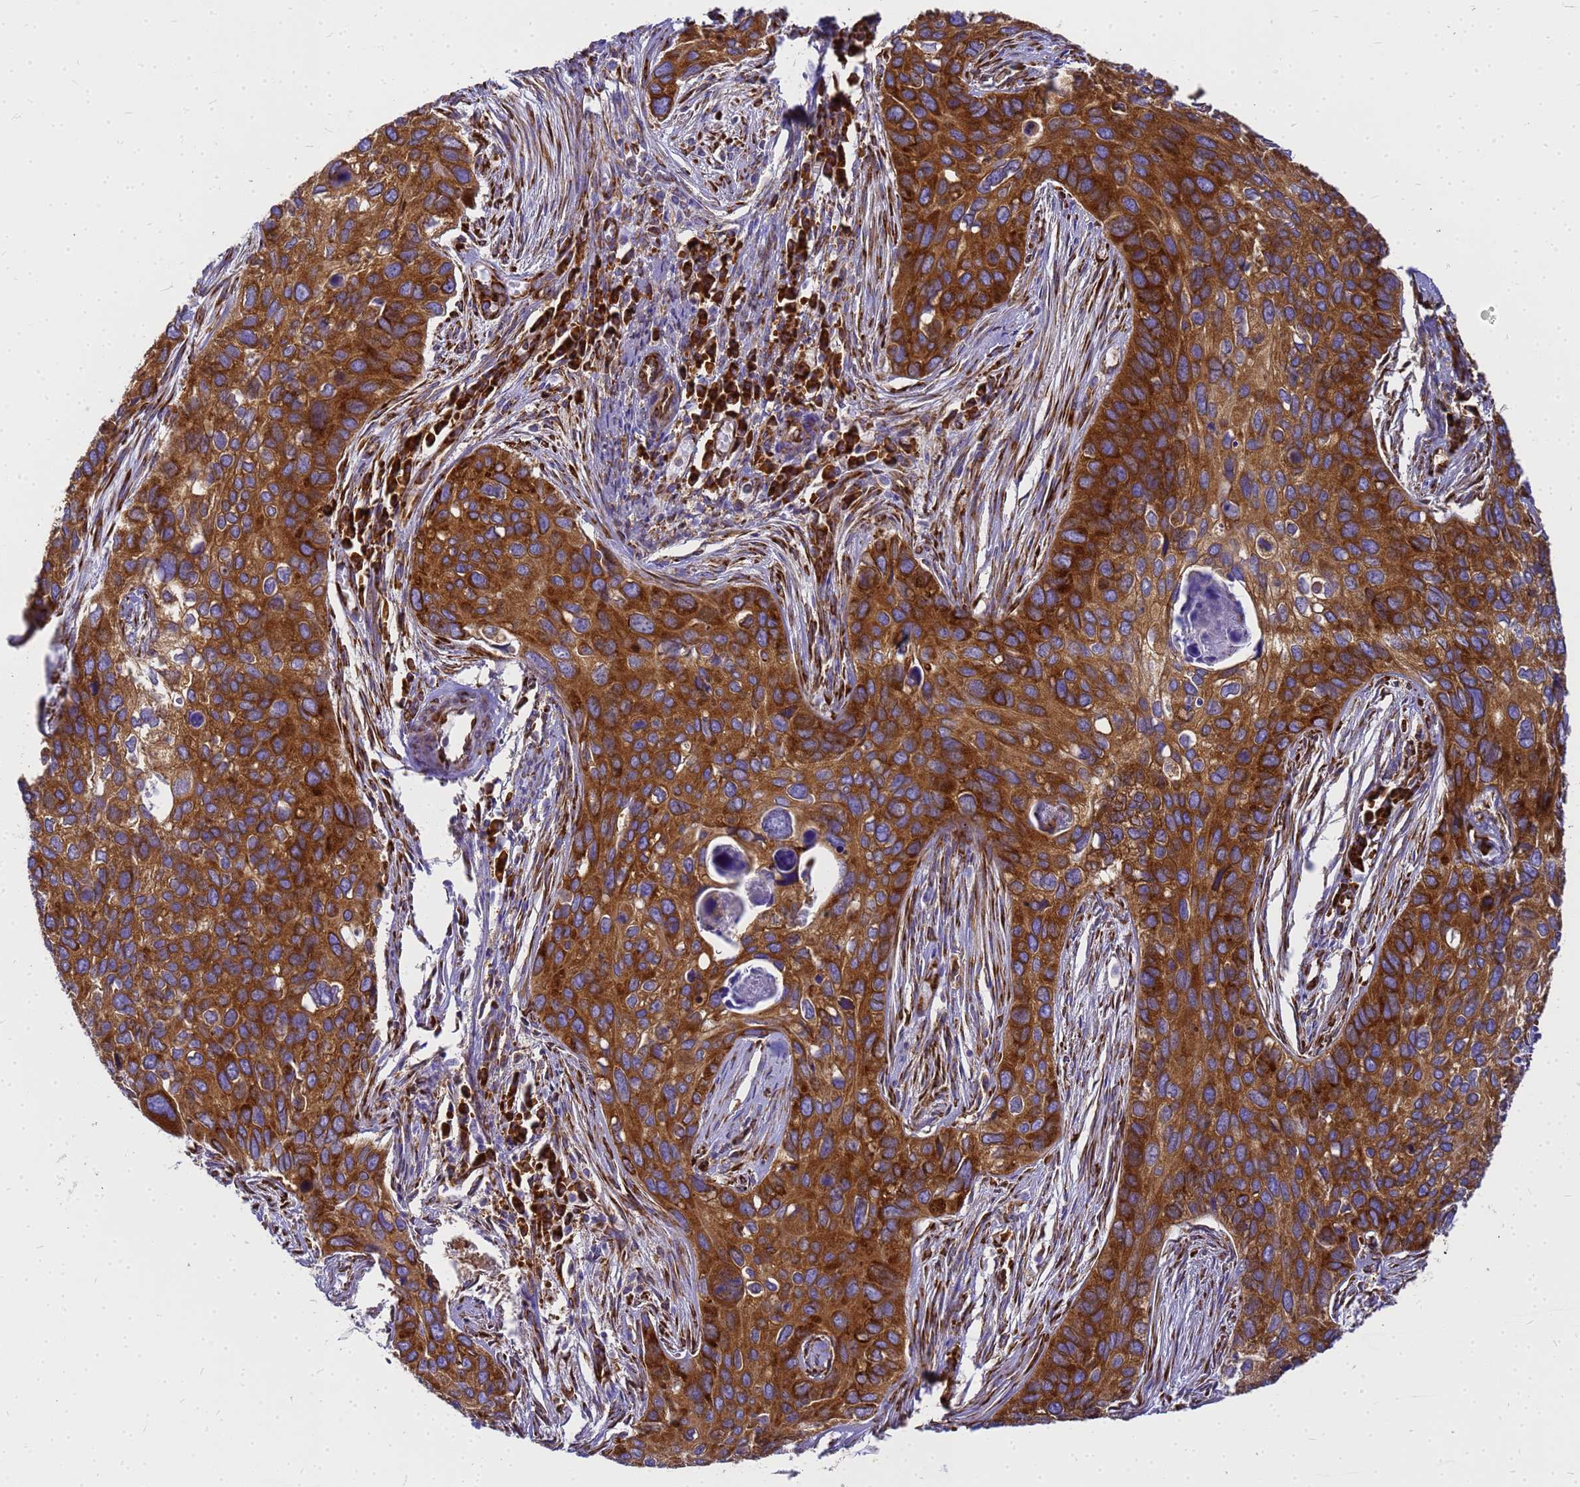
{"staining": {"intensity": "strong", "quantity": ">75%", "location": "cytoplasmic/membranous"}, "tissue": "cervical cancer", "cell_type": "Tumor cells", "image_type": "cancer", "snomed": [{"axis": "morphology", "description": "Squamous cell carcinoma, NOS"}, {"axis": "topography", "description": "Cervix"}], "caption": "Cervical cancer (squamous cell carcinoma) stained for a protein (brown) displays strong cytoplasmic/membranous positive positivity in about >75% of tumor cells.", "gene": "EEF1D", "patient": {"sex": "female", "age": 55}}